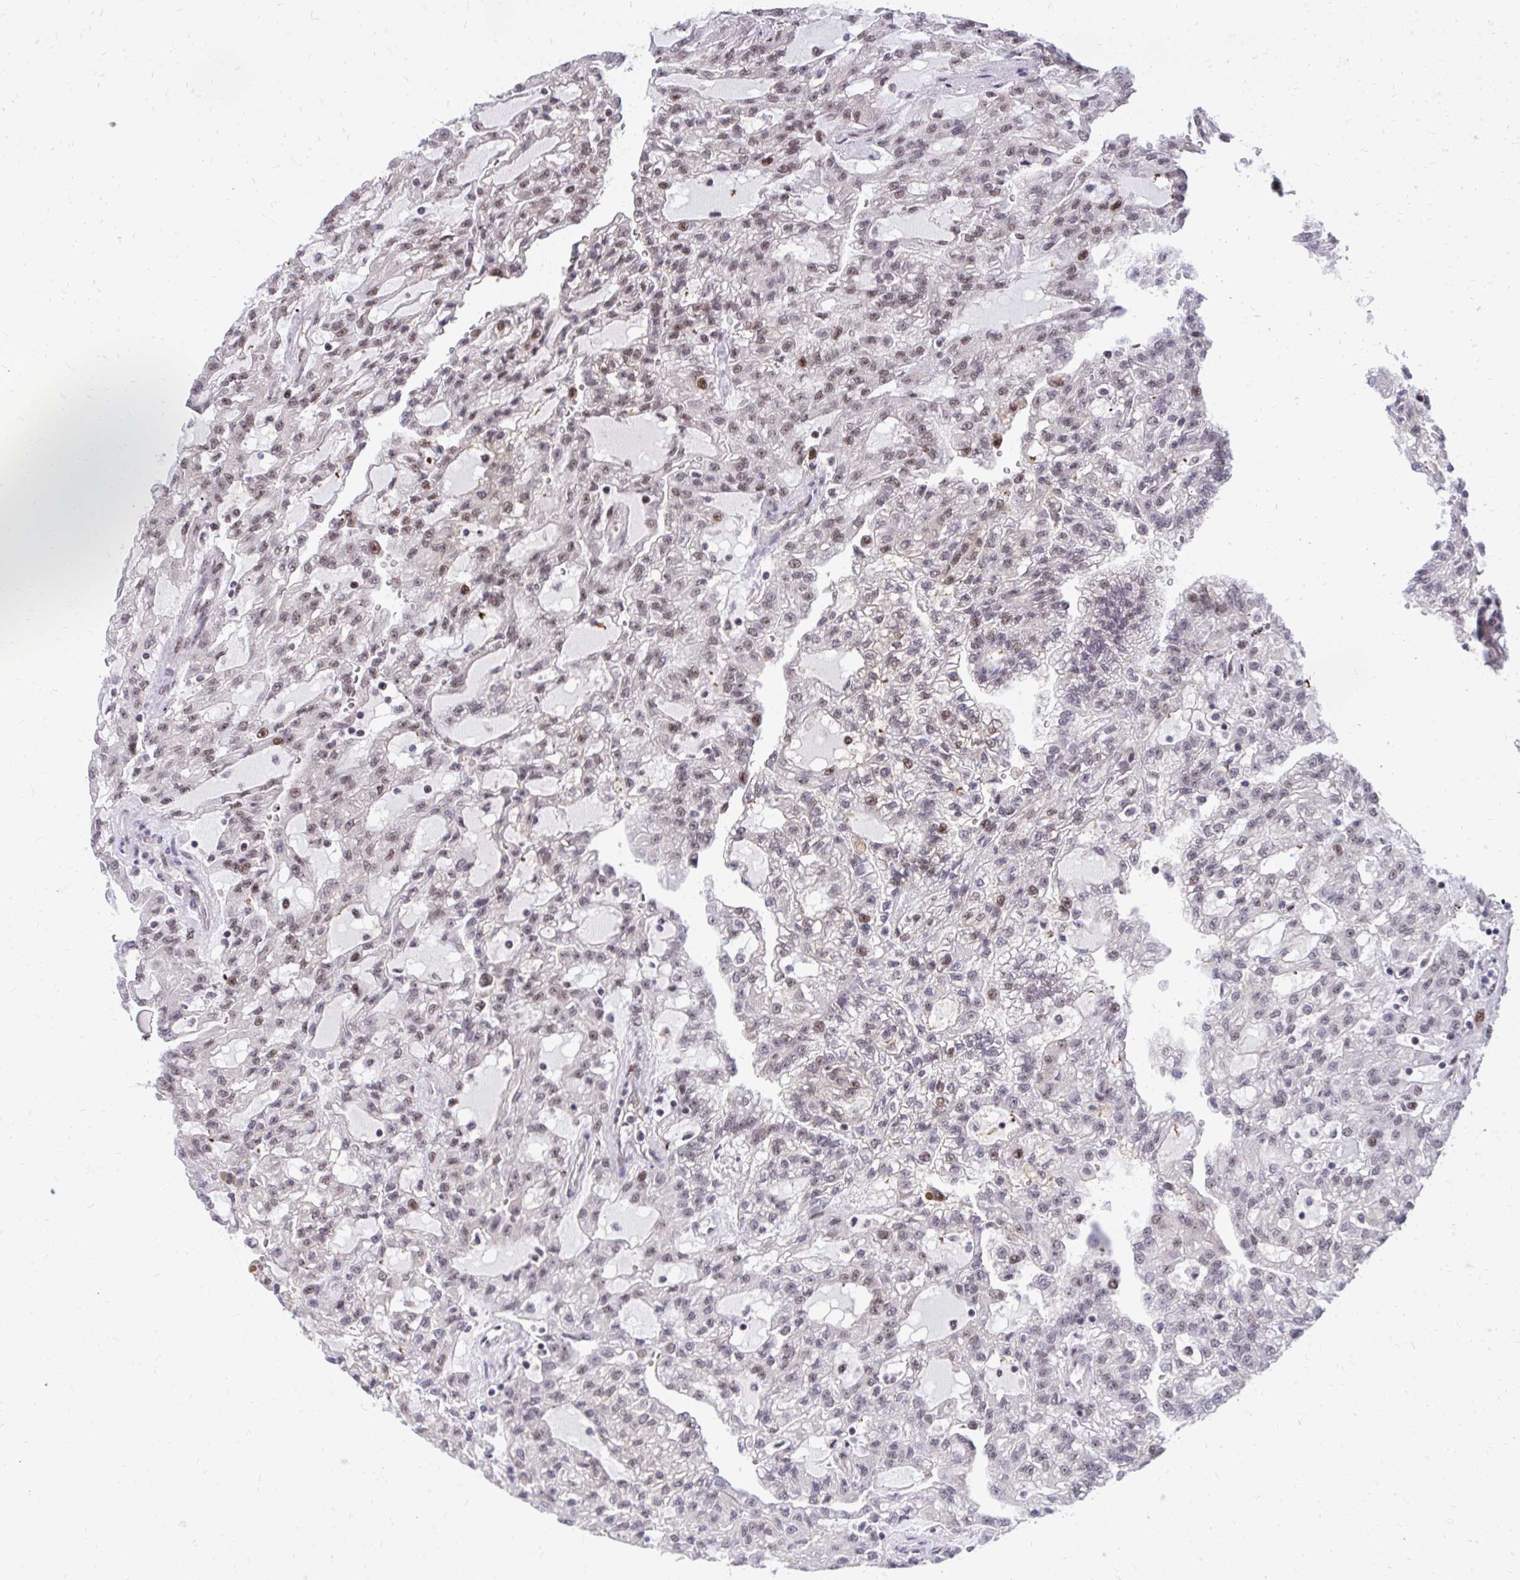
{"staining": {"intensity": "moderate", "quantity": "<25%", "location": "nuclear"}, "tissue": "renal cancer", "cell_type": "Tumor cells", "image_type": "cancer", "snomed": [{"axis": "morphology", "description": "Adenocarcinoma, NOS"}, {"axis": "topography", "description": "Kidney"}], "caption": "This is a photomicrograph of immunohistochemistry staining of renal adenocarcinoma, which shows moderate expression in the nuclear of tumor cells.", "gene": "HOXA4", "patient": {"sex": "male", "age": 63}}